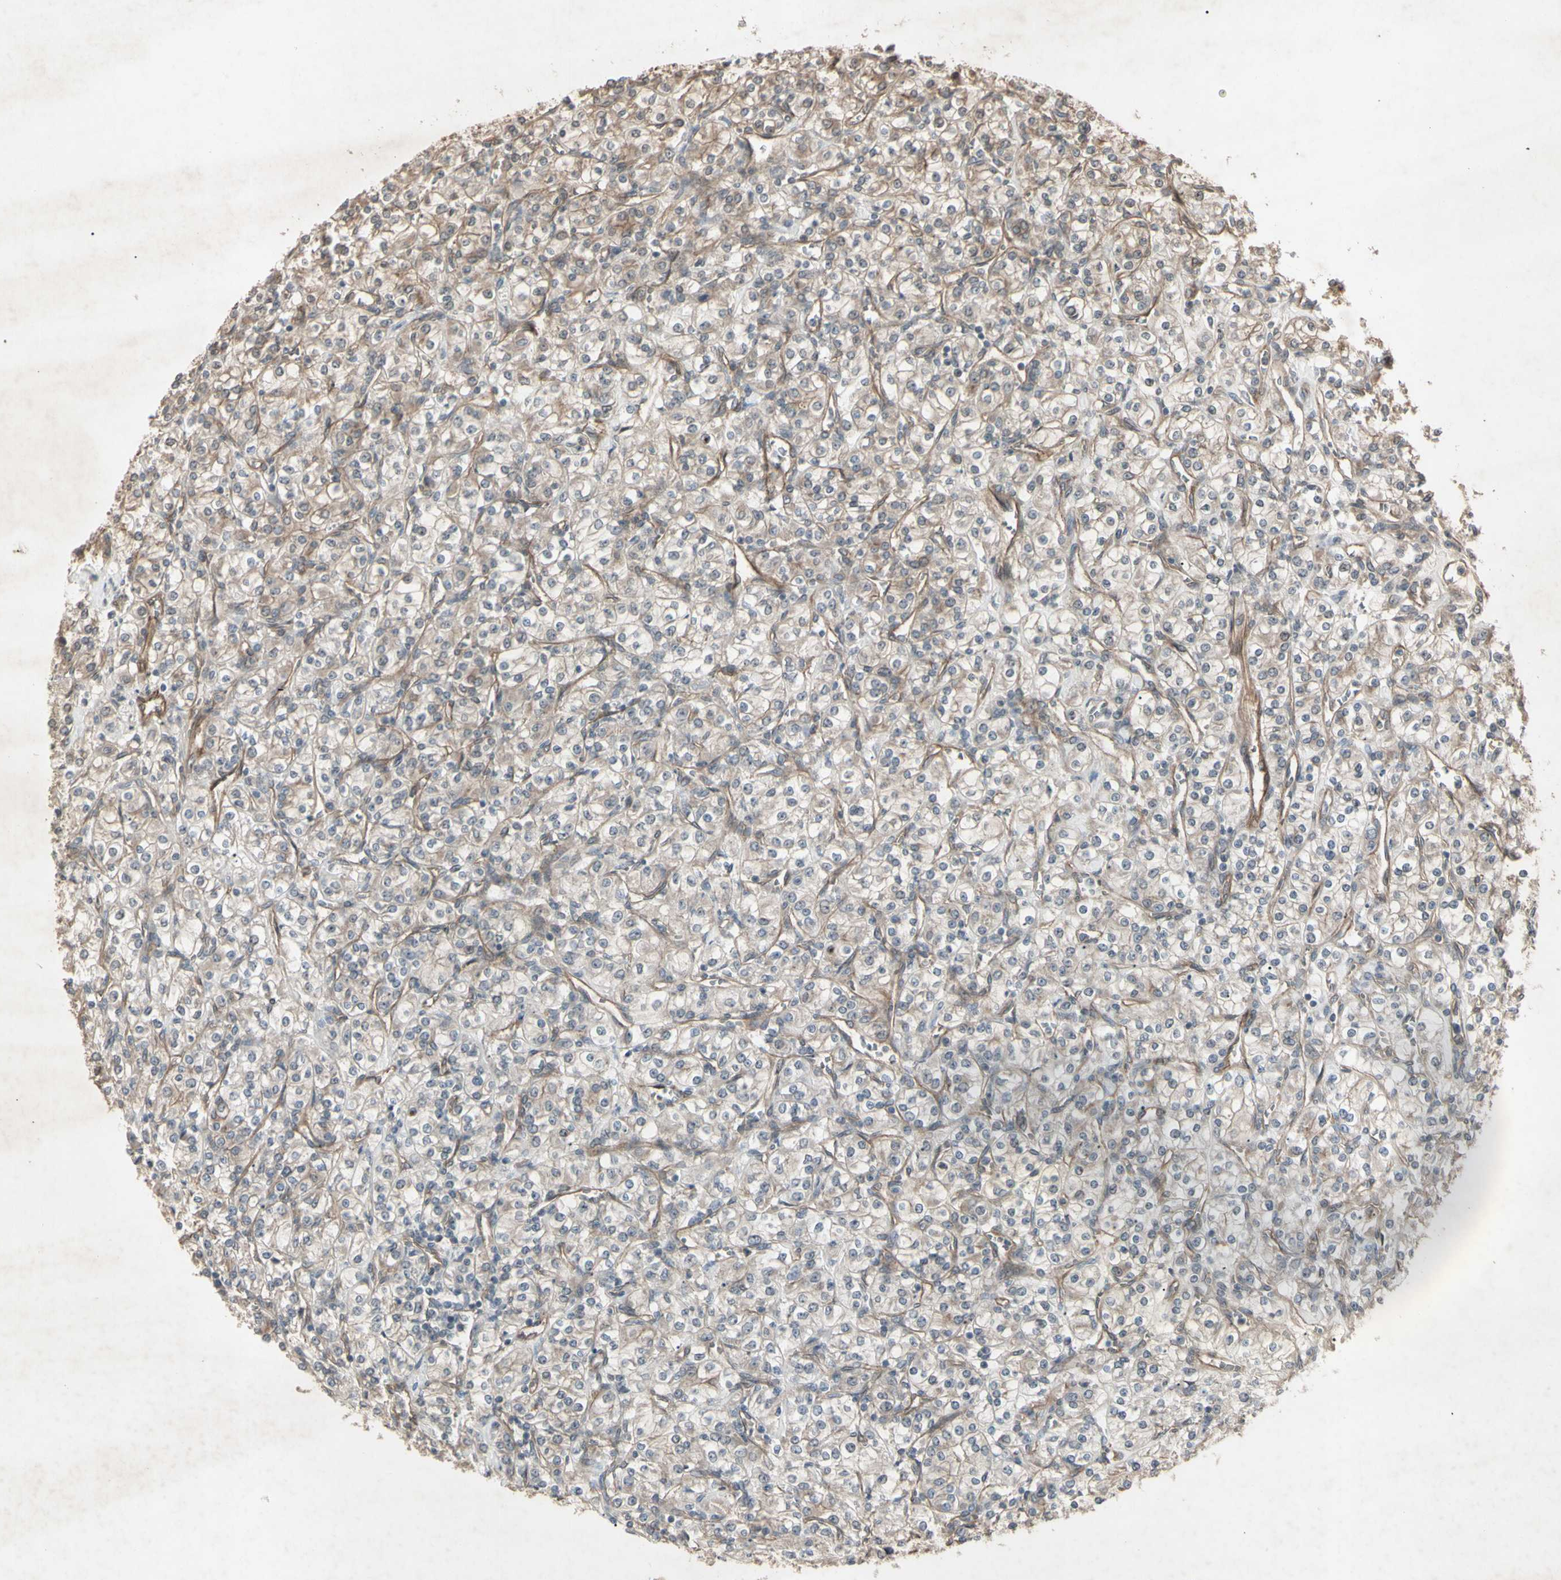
{"staining": {"intensity": "weak", "quantity": ">75%", "location": "cytoplasmic/membranous"}, "tissue": "renal cancer", "cell_type": "Tumor cells", "image_type": "cancer", "snomed": [{"axis": "morphology", "description": "Adenocarcinoma, NOS"}, {"axis": "topography", "description": "Kidney"}], "caption": "A low amount of weak cytoplasmic/membranous positivity is identified in approximately >75% of tumor cells in renal cancer (adenocarcinoma) tissue.", "gene": "JAG1", "patient": {"sex": "male", "age": 77}}